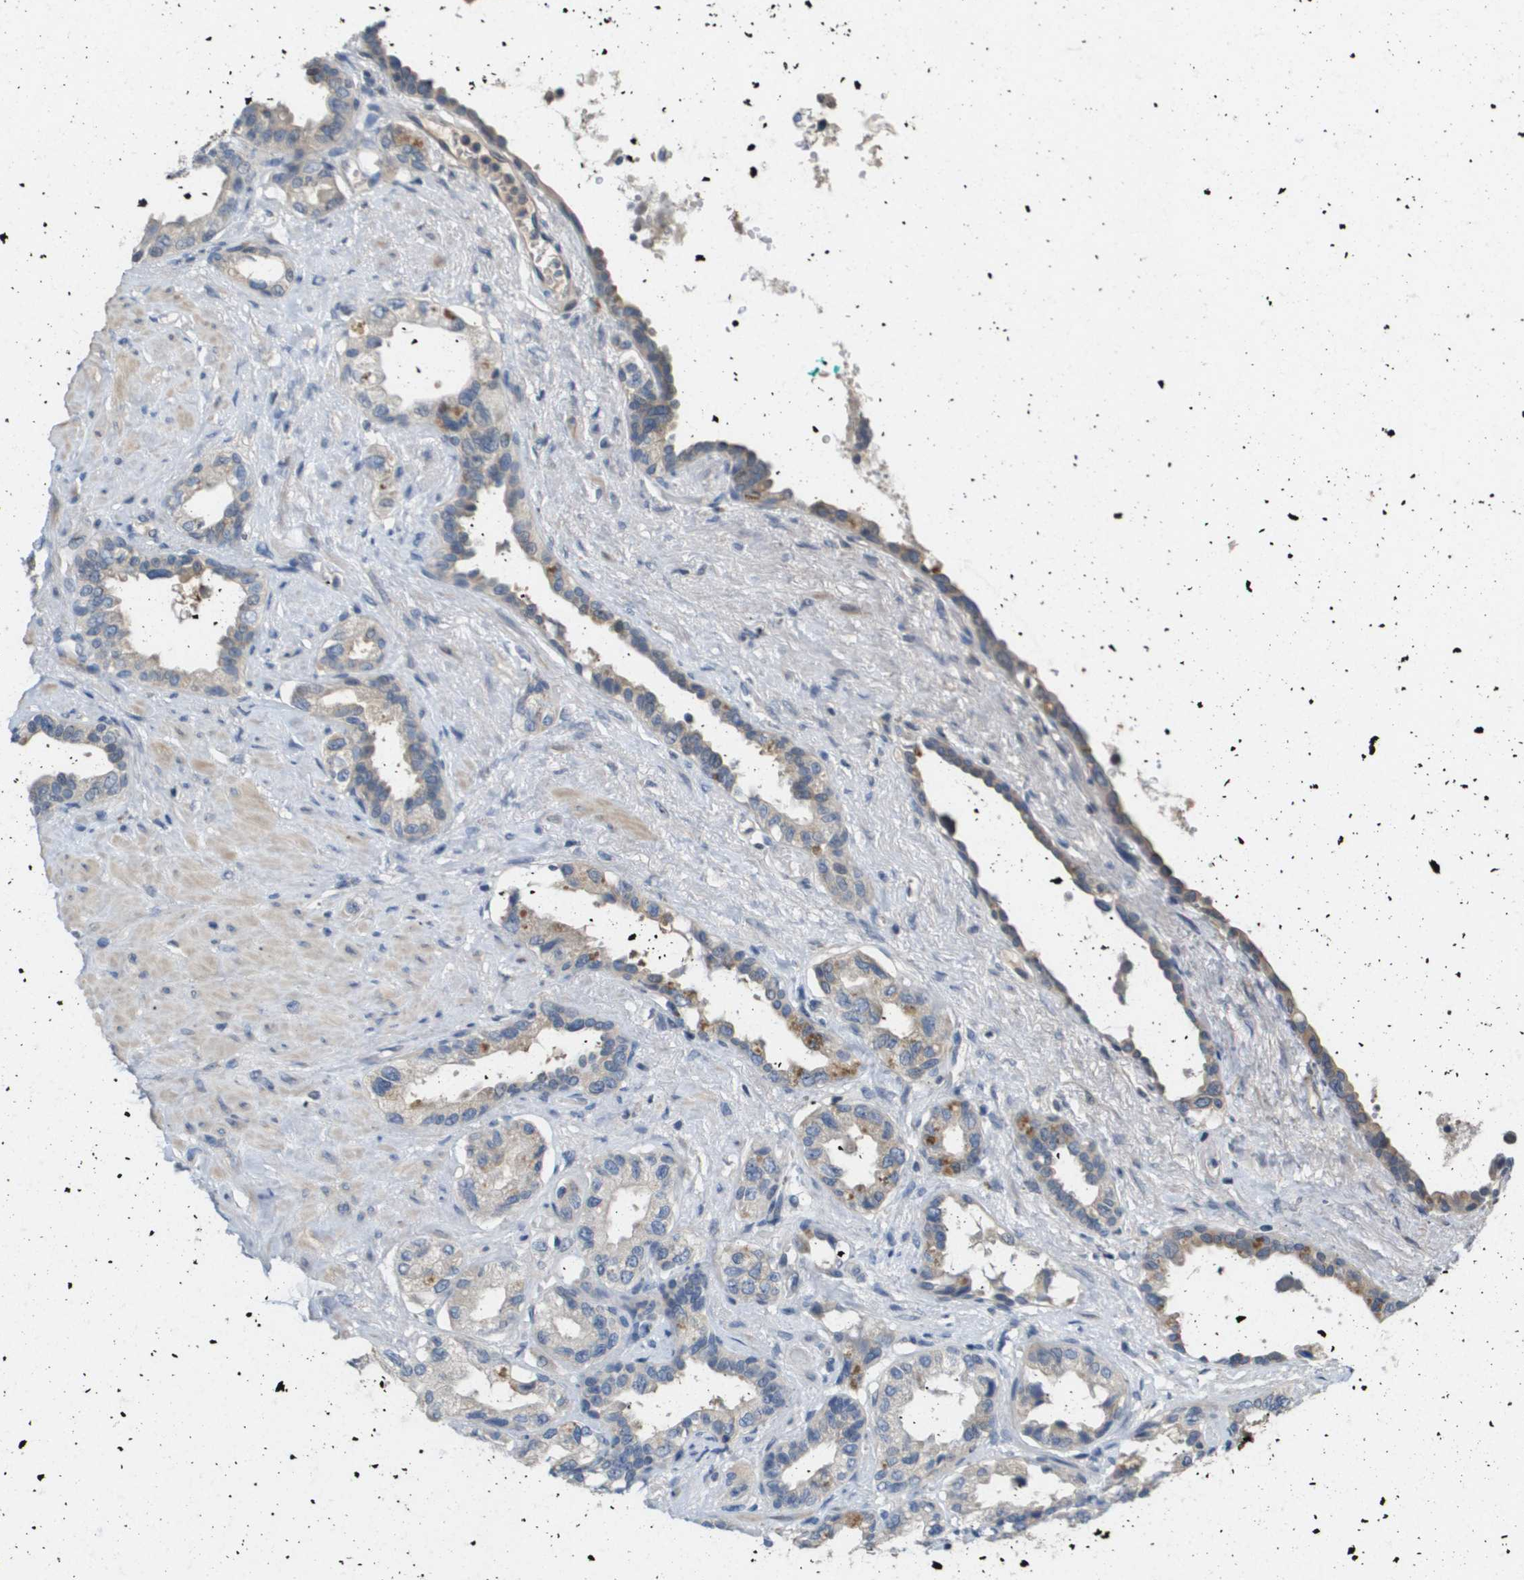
{"staining": {"intensity": "weak", "quantity": "25%-75%", "location": "cytoplasmic/membranous"}, "tissue": "seminal vesicle", "cell_type": "Glandular cells", "image_type": "normal", "snomed": [{"axis": "morphology", "description": "Normal tissue, NOS"}, {"axis": "topography", "description": "Seminal veicle"}], "caption": "Glandular cells exhibit weak cytoplasmic/membranous staining in approximately 25%-75% of cells in benign seminal vesicle.", "gene": "CAPN11", "patient": {"sex": "male", "age": 61}}